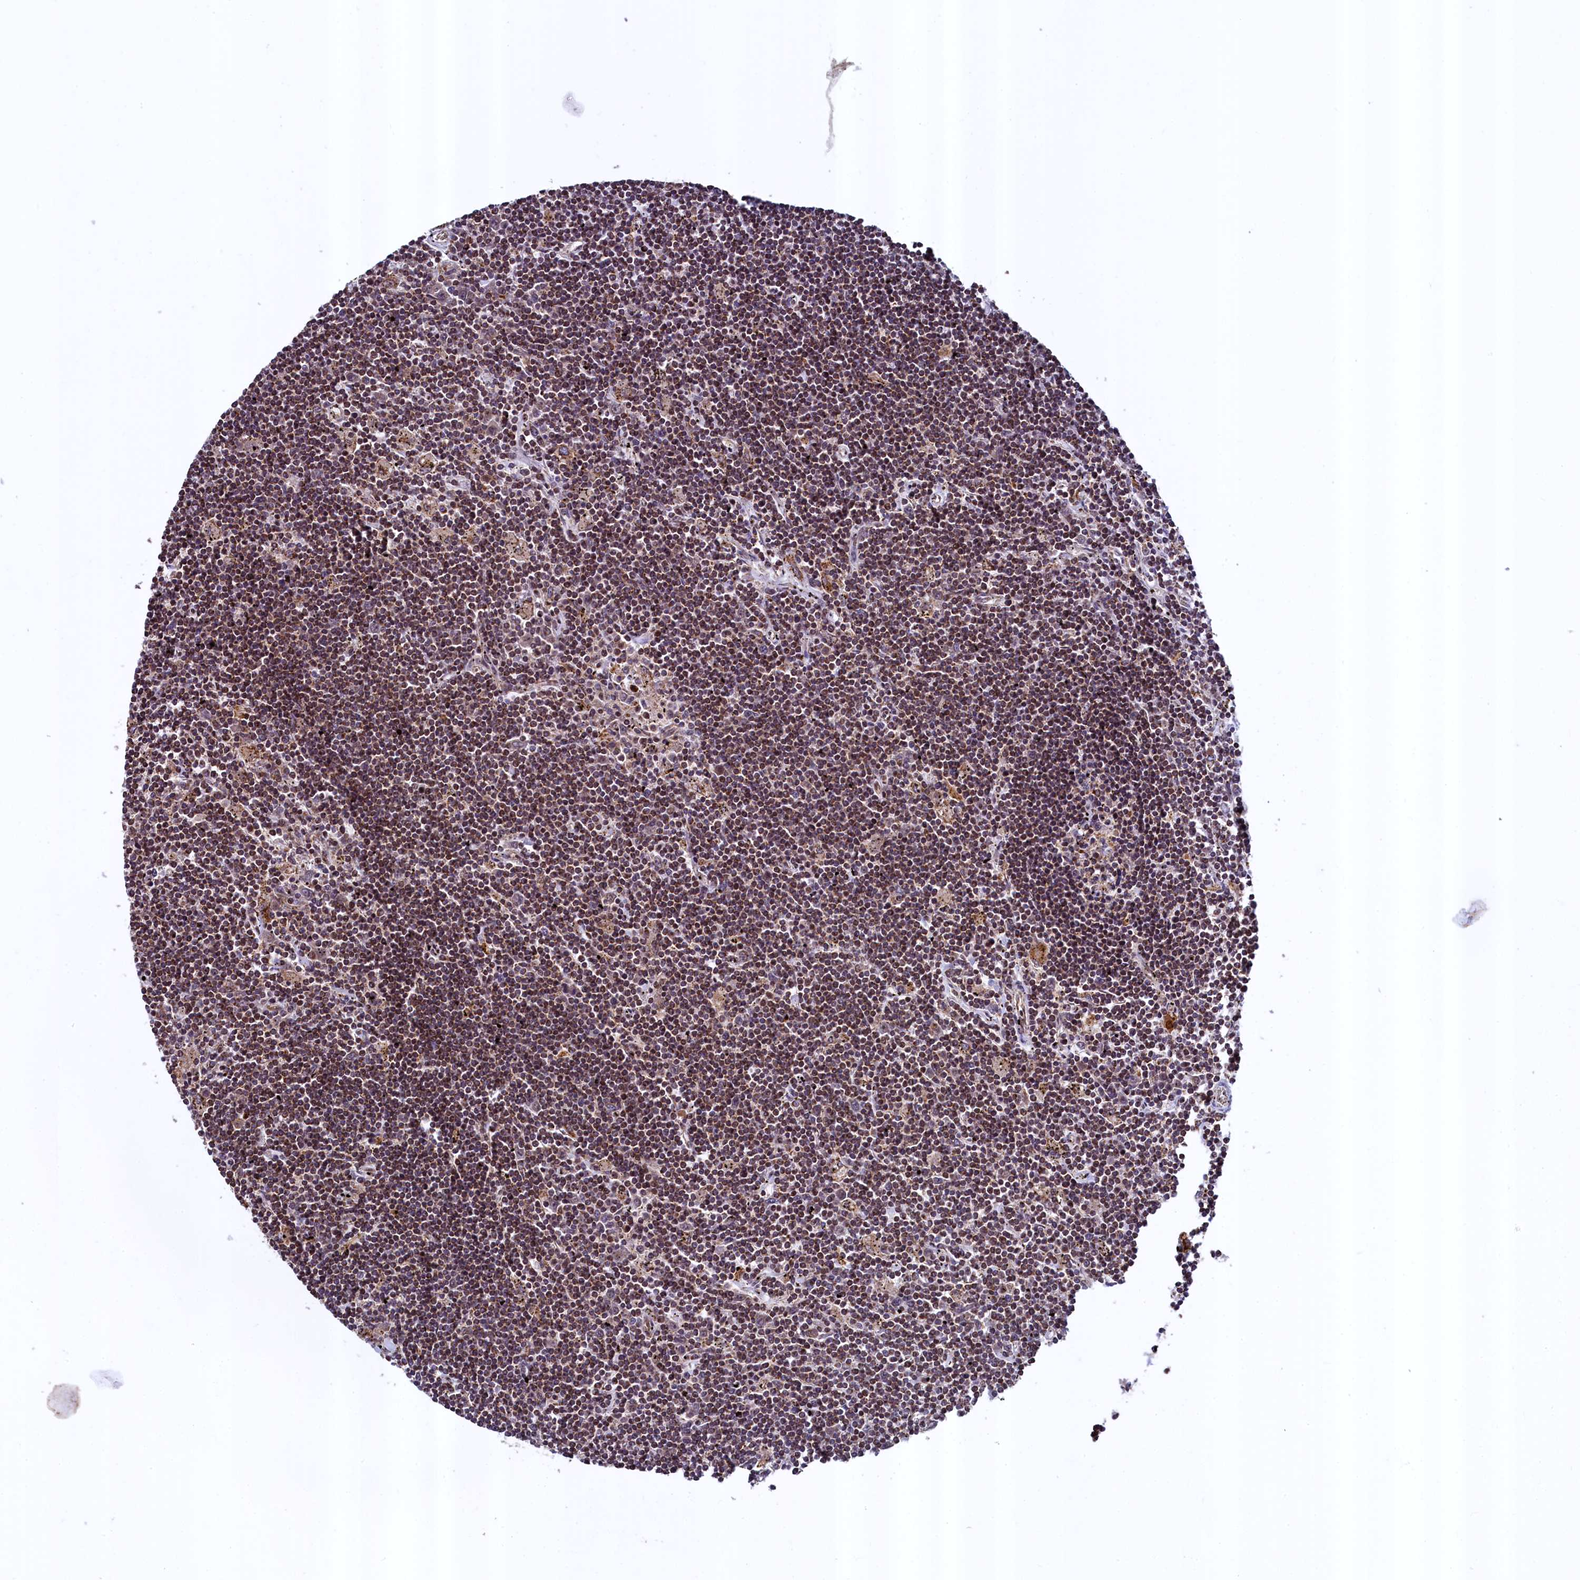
{"staining": {"intensity": "moderate", "quantity": "25%-75%", "location": "cytoplasmic/membranous"}, "tissue": "lymphoma", "cell_type": "Tumor cells", "image_type": "cancer", "snomed": [{"axis": "morphology", "description": "Malignant lymphoma, non-Hodgkin's type, Low grade"}, {"axis": "topography", "description": "Spleen"}], "caption": "Moderate cytoplasmic/membranous staining for a protein is present in approximately 25%-75% of tumor cells of malignant lymphoma, non-Hodgkin's type (low-grade) using immunohistochemistry (IHC).", "gene": "ZNF577", "patient": {"sex": "male", "age": 76}}